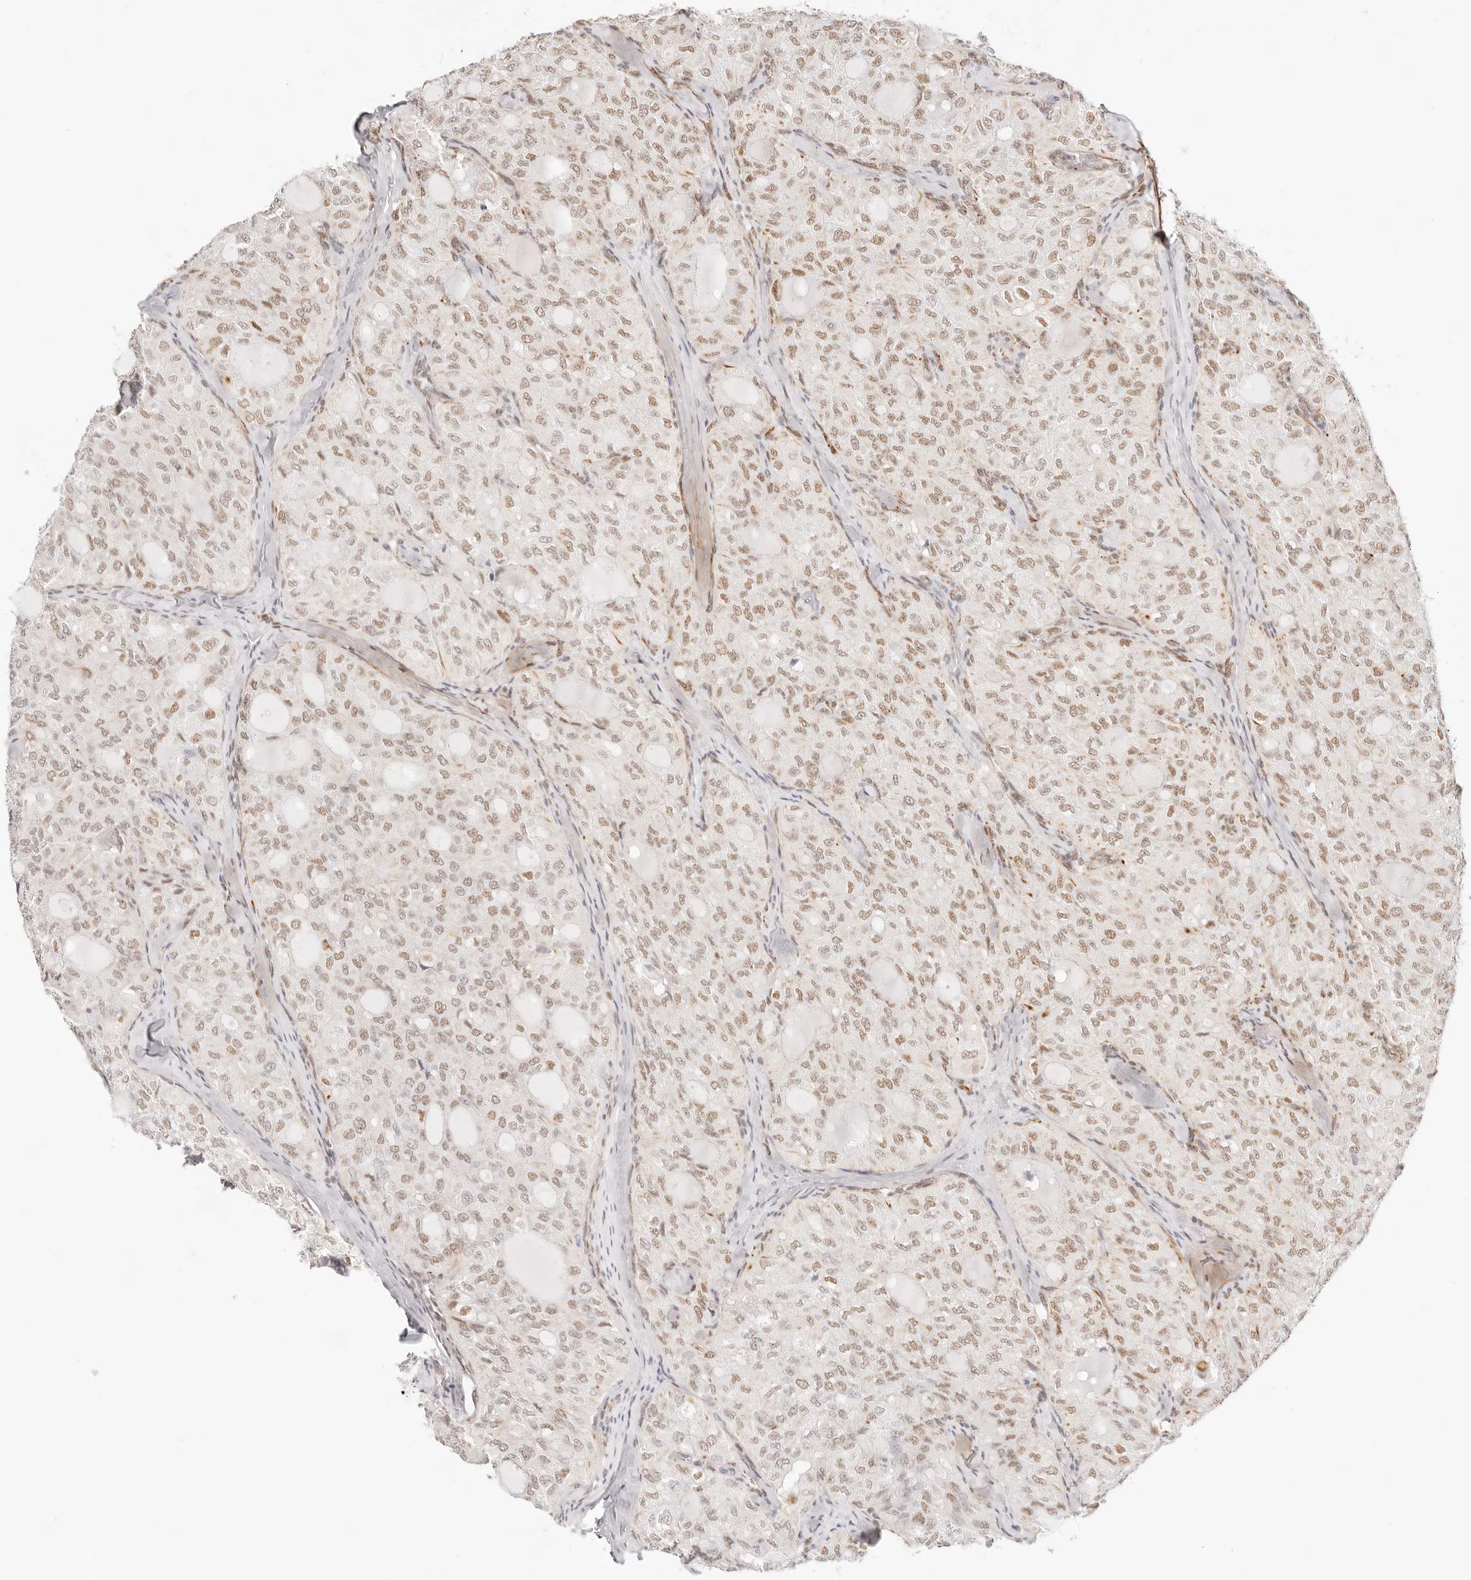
{"staining": {"intensity": "moderate", "quantity": ">75%", "location": "nuclear"}, "tissue": "thyroid cancer", "cell_type": "Tumor cells", "image_type": "cancer", "snomed": [{"axis": "morphology", "description": "Follicular adenoma carcinoma, NOS"}, {"axis": "topography", "description": "Thyroid gland"}], "caption": "Thyroid cancer stained for a protein reveals moderate nuclear positivity in tumor cells.", "gene": "ZC3H11A", "patient": {"sex": "male", "age": 75}}